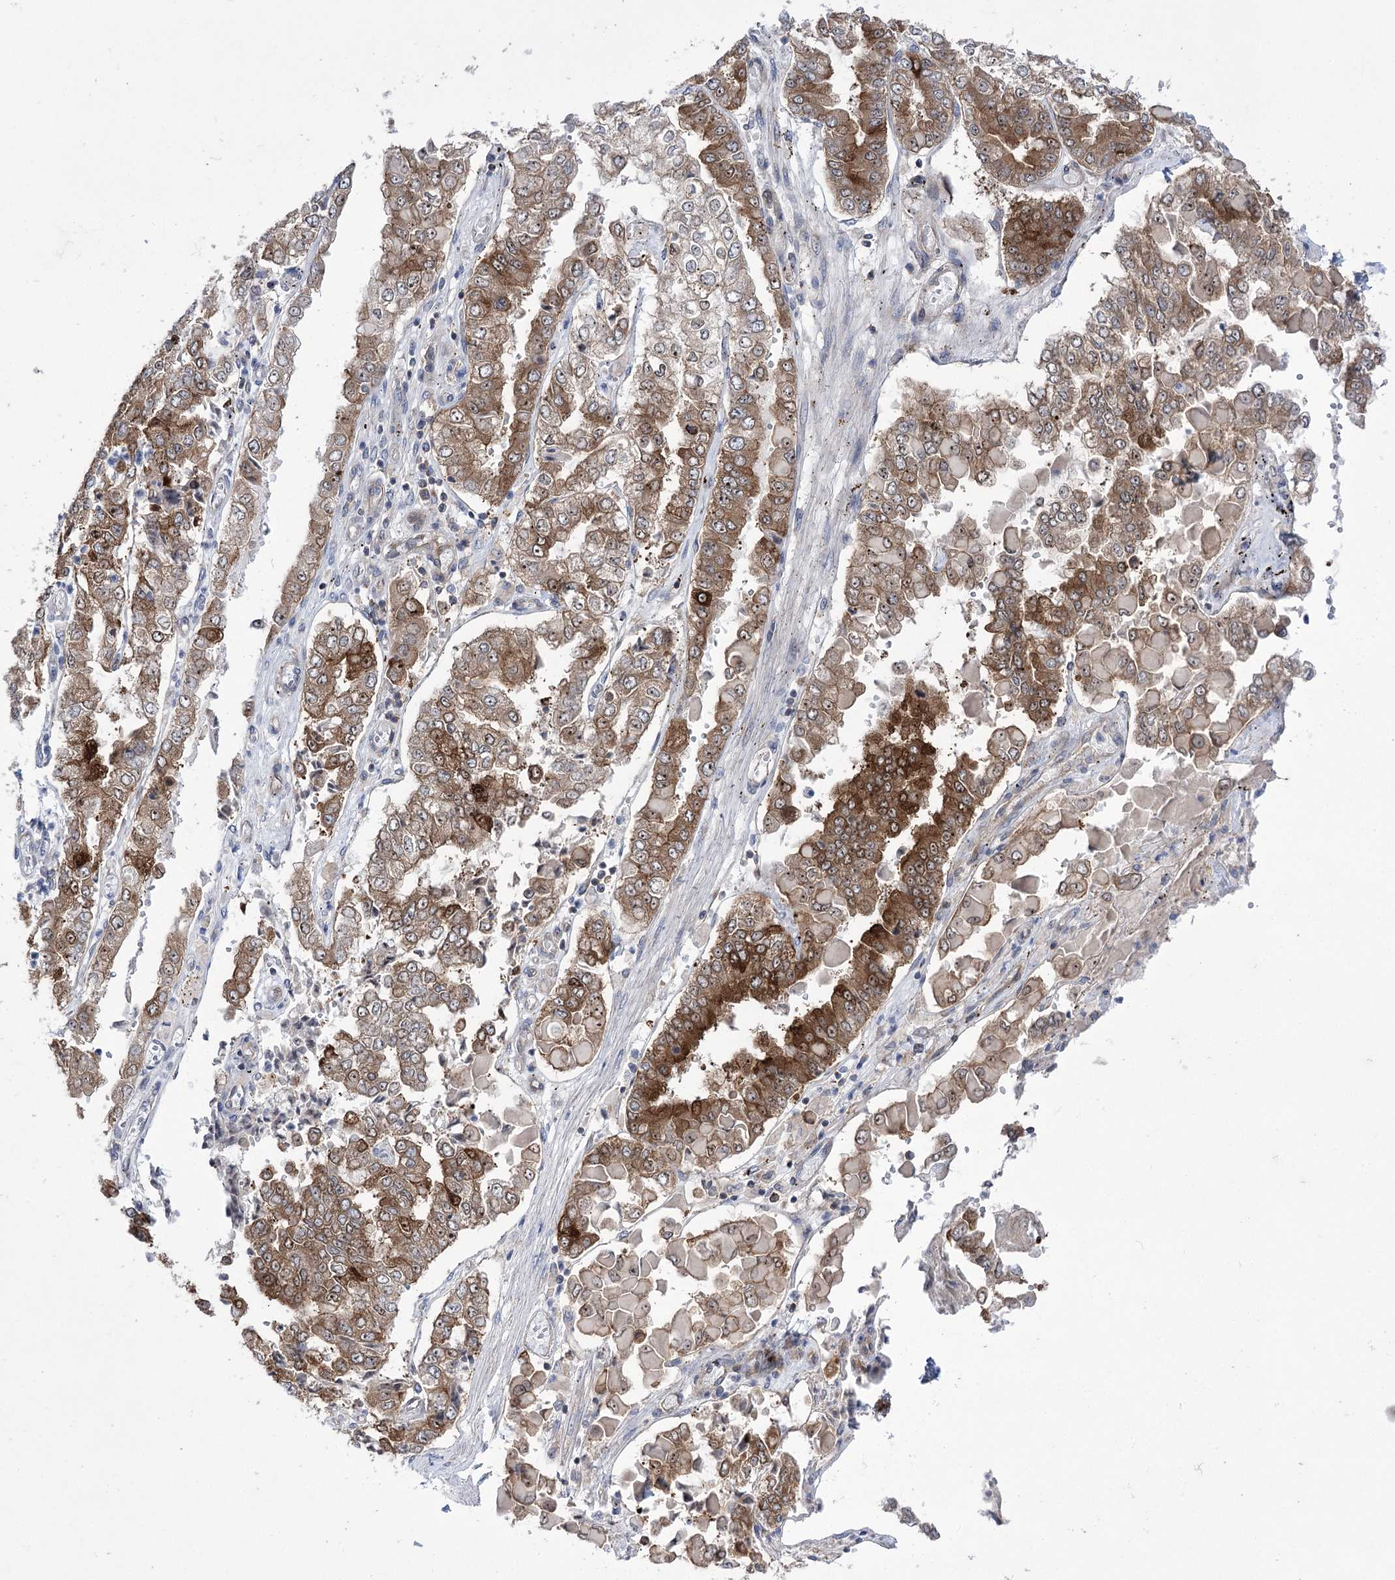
{"staining": {"intensity": "strong", "quantity": "25%-75%", "location": "cytoplasmic/membranous"}, "tissue": "stomach cancer", "cell_type": "Tumor cells", "image_type": "cancer", "snomed": [{"axis": "morphology", "description": "Adenocarcinoma, NOS"}, {"axis": "topography", "description": "Stomach"}], "caption": "Immunohistochemistry (IHC) photomicrograph of stomach cancer stained for a protein (brown), which demonstrates high levels of strong cytoplasmic/membranous positivity in approximately 25%-75% of tumor cells.", "gene": "ZNF622", "patient": {"sex": "male", "age": 76}}